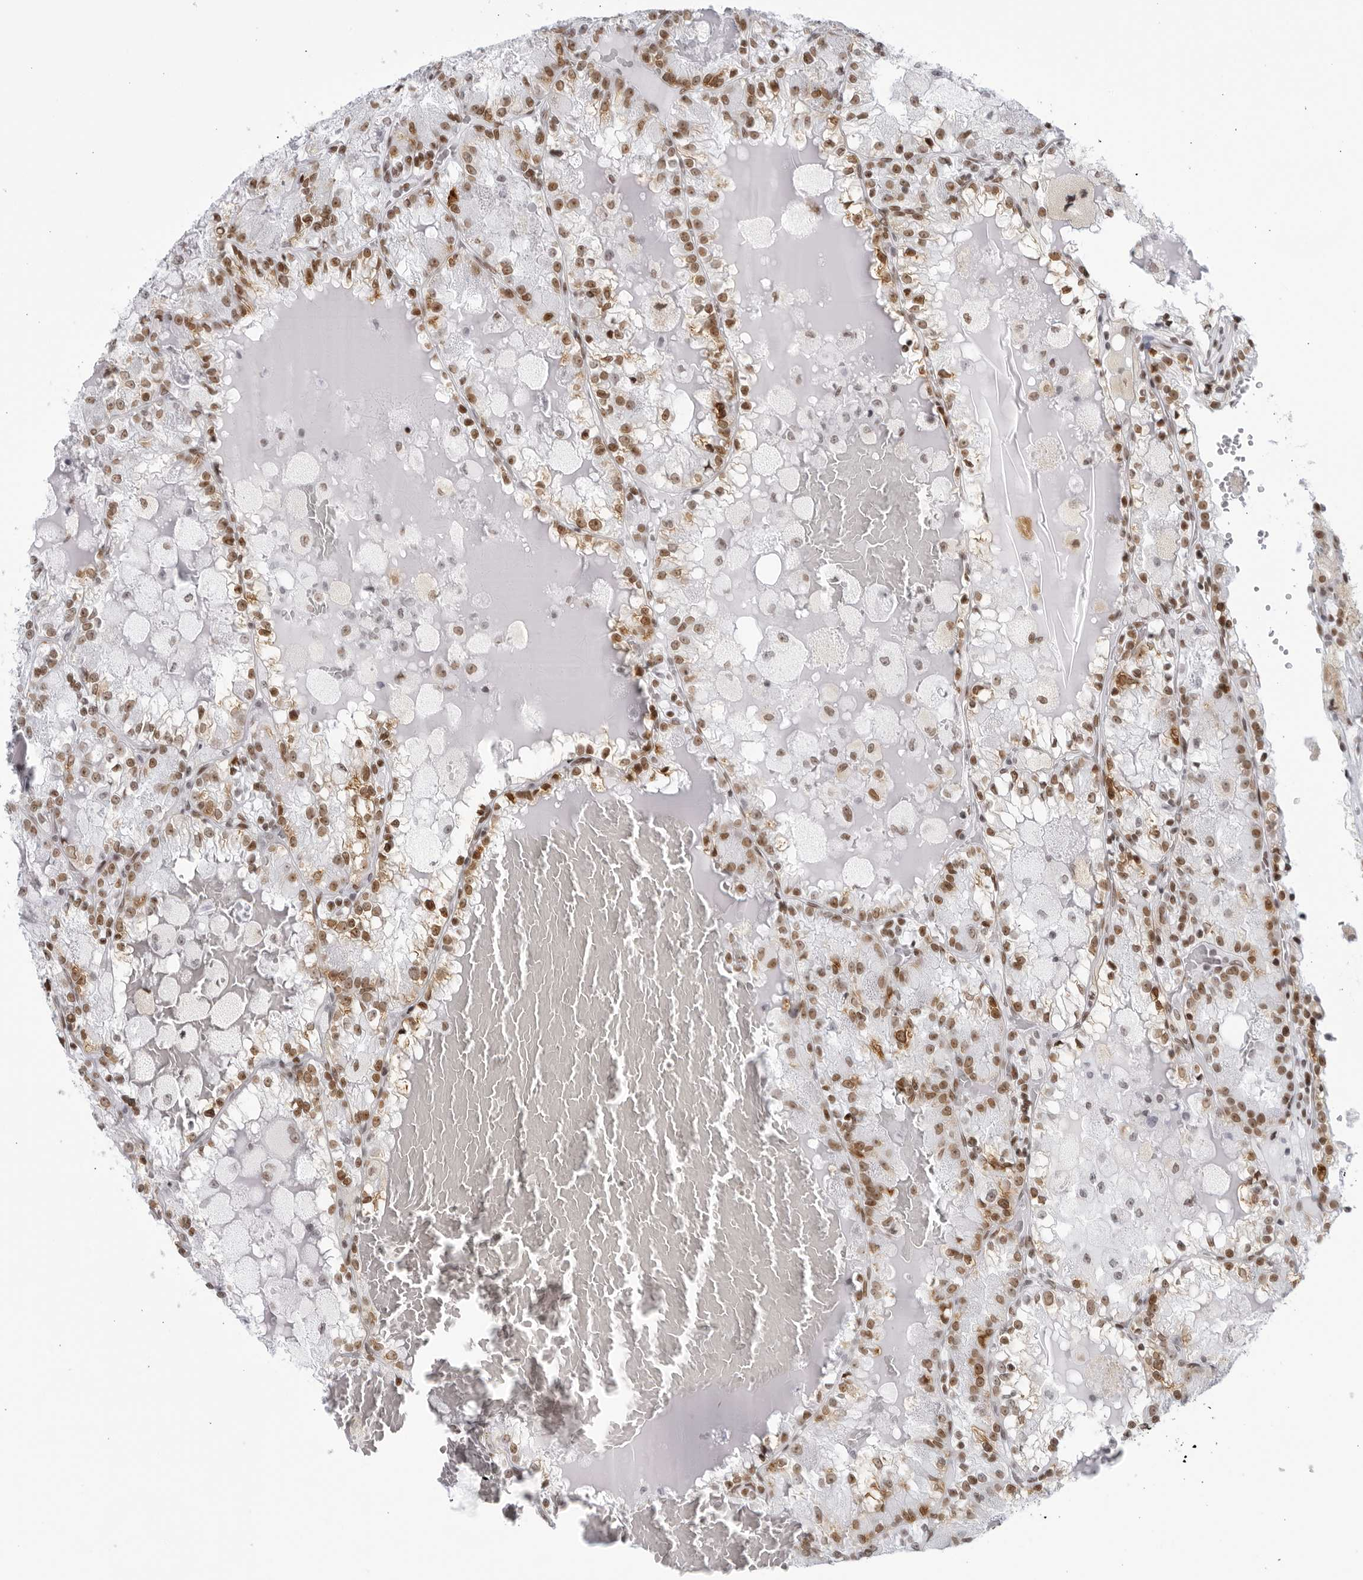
{"staining": {"intensity": "moderate", "quantity": ">75%", "location": "nuclear"}, "tissue": "renal cancer", "cell_type": "Tumor cells", "image_type": "cancer", "snomed": [{"axis": "morphology", "description": "Adenocarcinoma, NOS"}, {"axis": "topography", "description": "Kidney"}], "caption": "IHC of human renal cancer reveals medium levels of moderate nuclear staining in about >75% of tumor cells. The protein is shown in brown color, while the nuclei are stained blue.", "gene": "HP1BP3", "patient": {"sex": "female", "age": 56}}